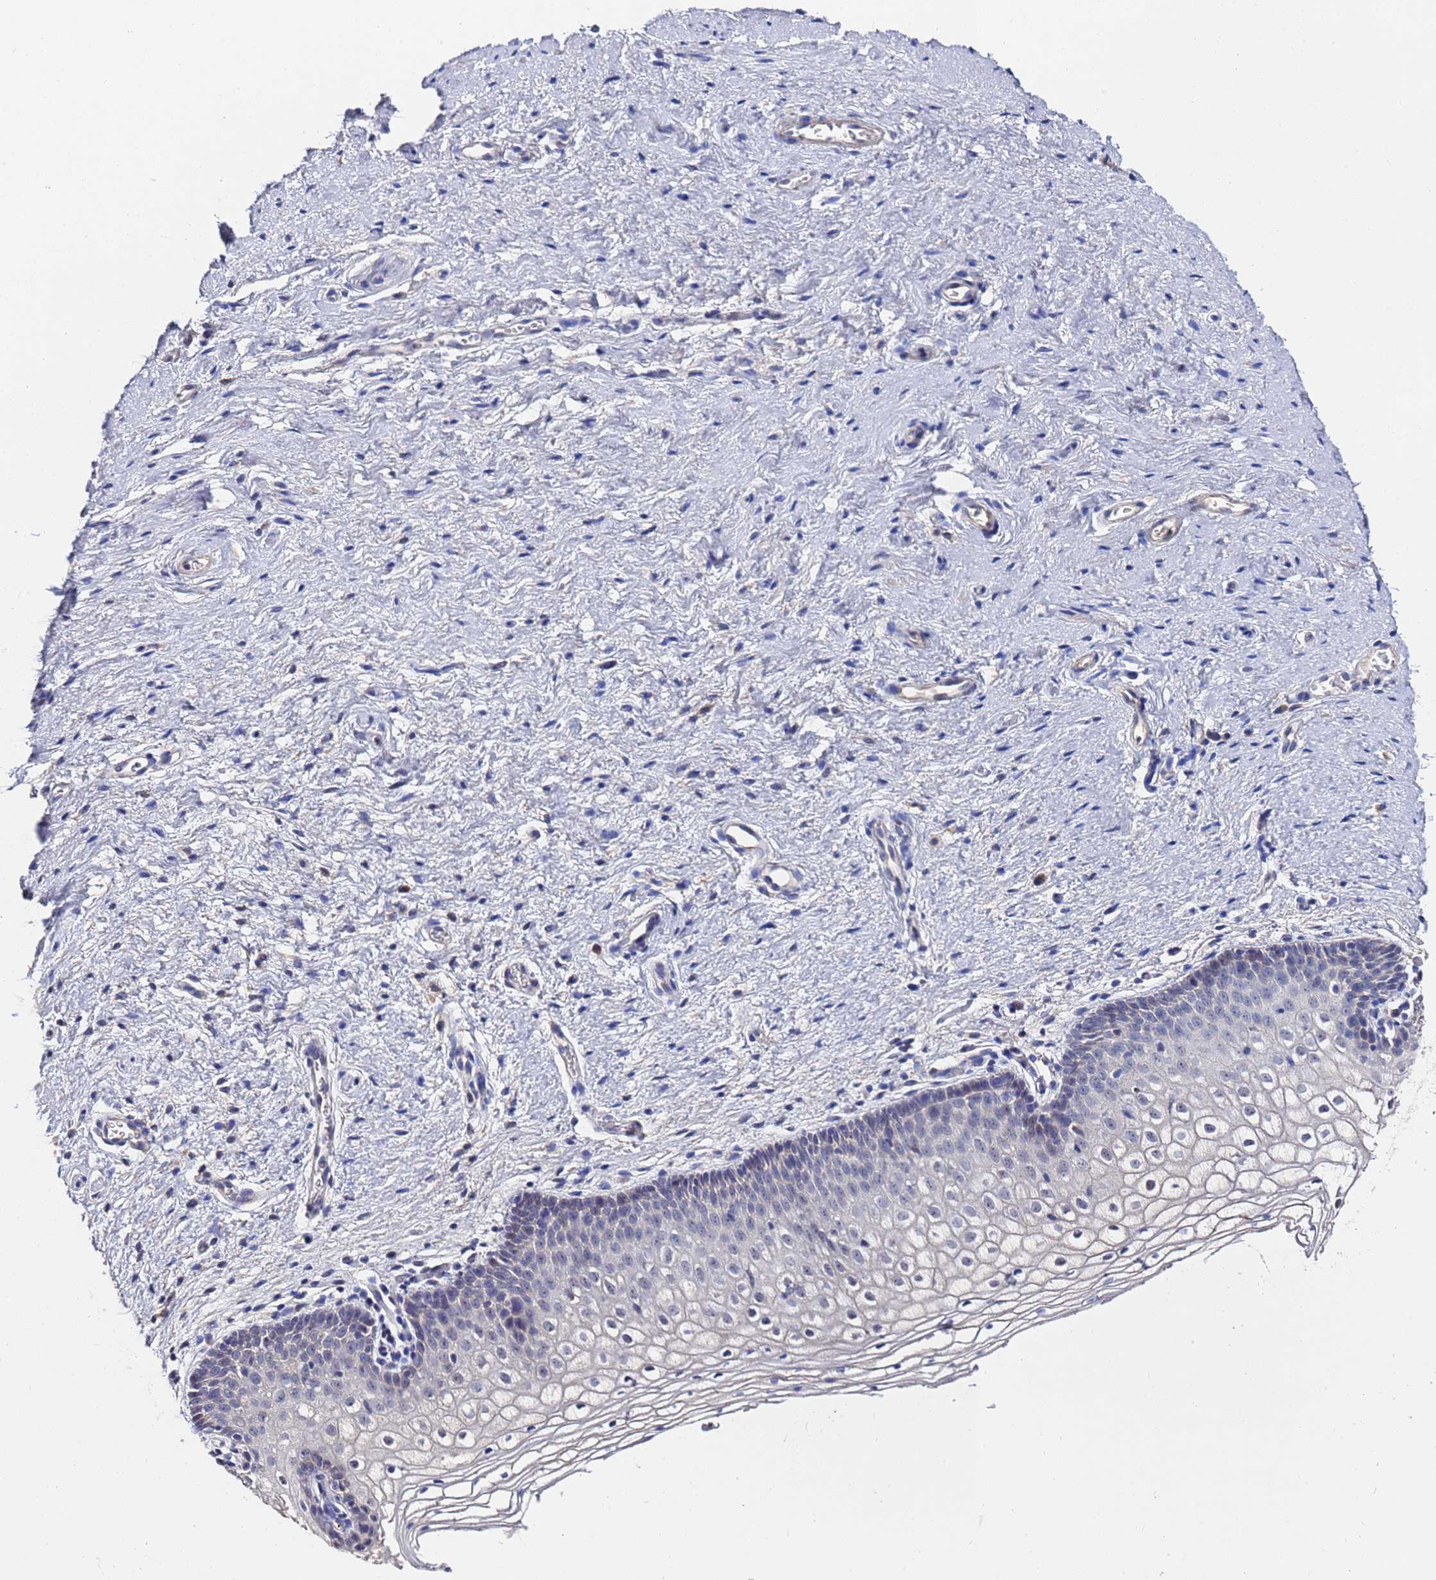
{"staining": {"intensity": "negative", "quantity": "none", "location": "none"}, "tissue": "vagina", "cell_type": "Squamous epithelial cells", "image_type": "normal", "snomed": [{"axis": "morphology", "description": "Normal tissue, NOS"}, {"axis": "topography", "description": "Vagina"}], "caption": "Vagina was stained to show a protein in brown. There is no significant expression in squamous epithelial cells. The staining is performed using DAB brown chromogen with nuclei counter-stained in using hematoxylin.", "gene": "TCP10L", "patient": {"sex": "female", "age": 60}}